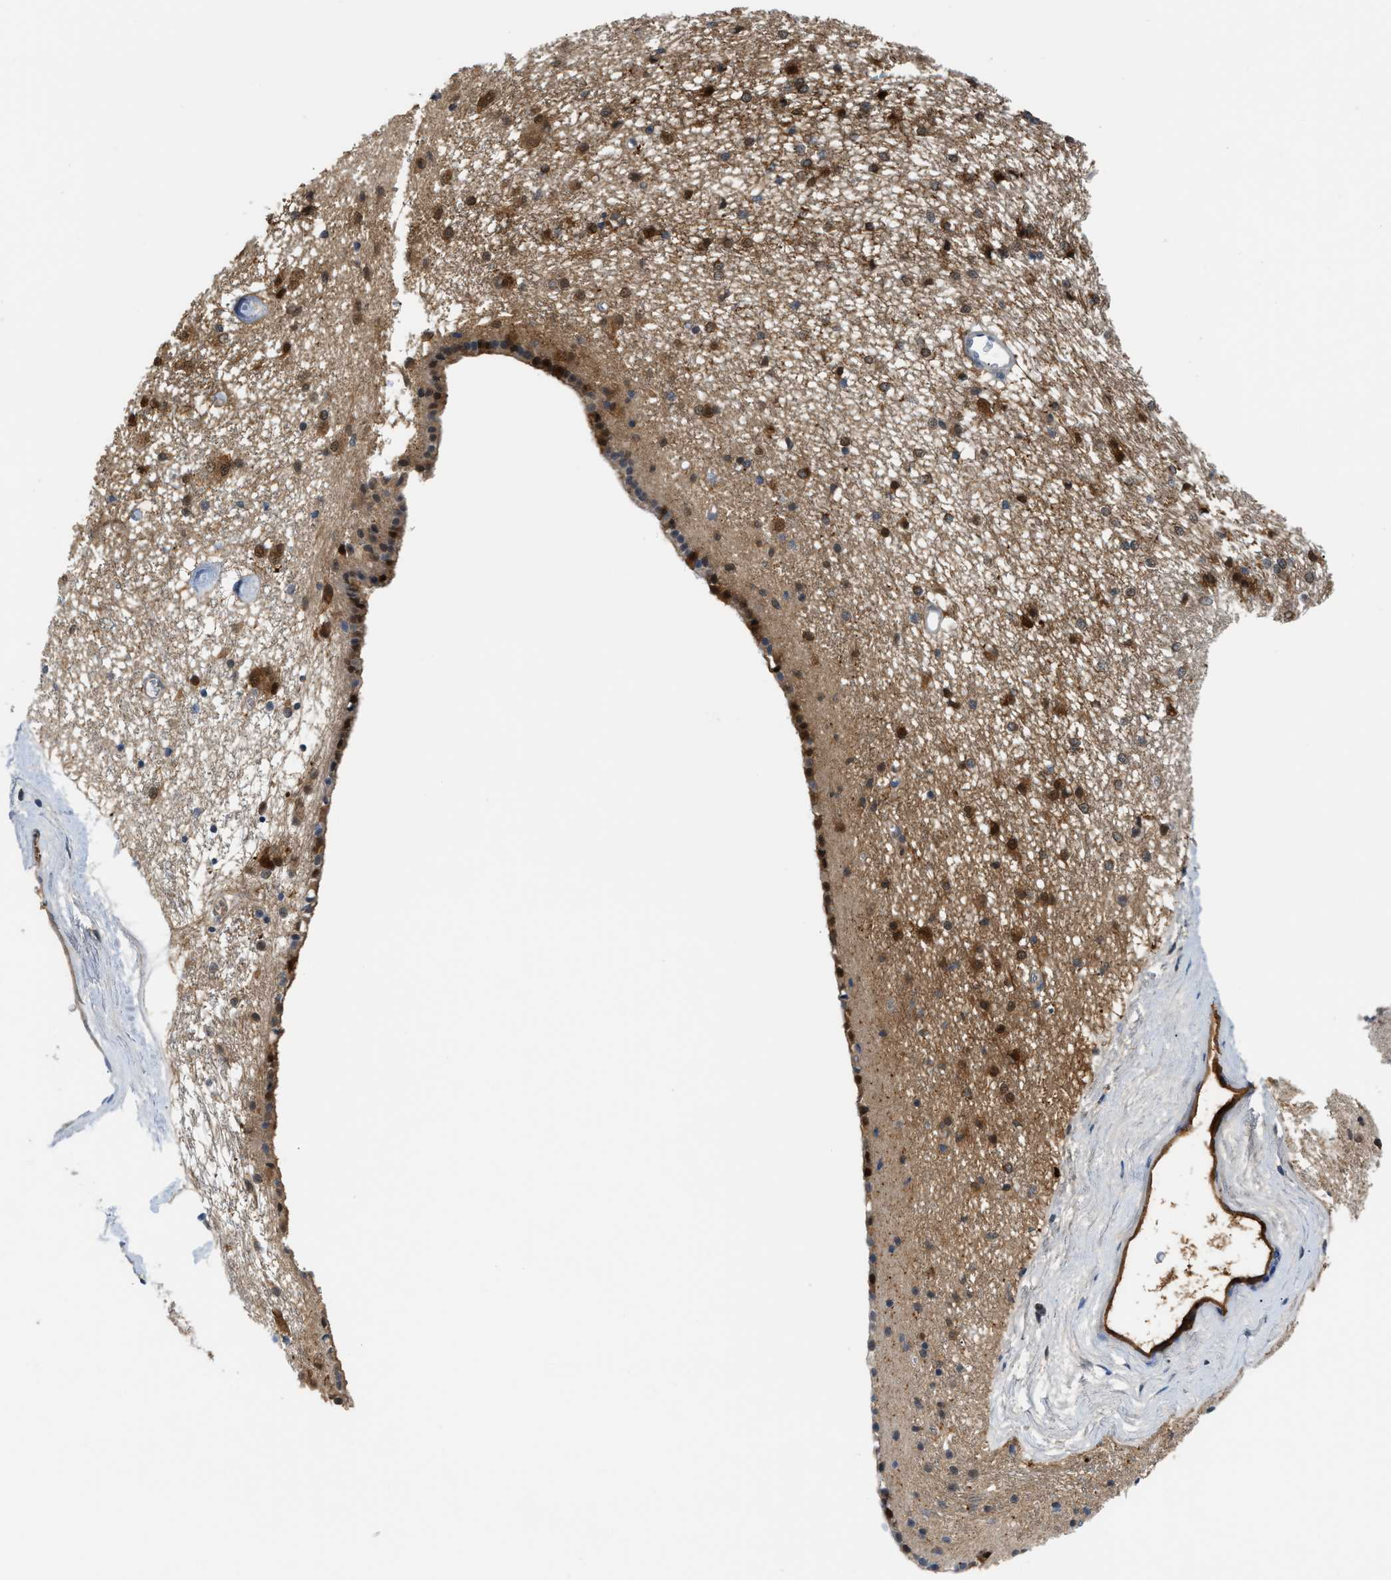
{"staining": {"intensity": "strong", "quantity": "25%-75%", "location": "cytoplasmic/membranous,nuclear"}, "tissue": "caudate", "cell_type": "Glial cells", "image_type": "normal", "snomed": [{"axis": "morphology", "description": "Normal tissue, NOS"}, {"axis": "topography", "description": "Lateral ventricle wall"}], "caption": "Caudate was stained to show a protein in brown. There is high levels of strong cytoplasmic/membranous,nuclear expression in approximately 25%-75% of glial cells.", "gene": "PSAT1", "patient": {"sex": "female", "age": 19}}